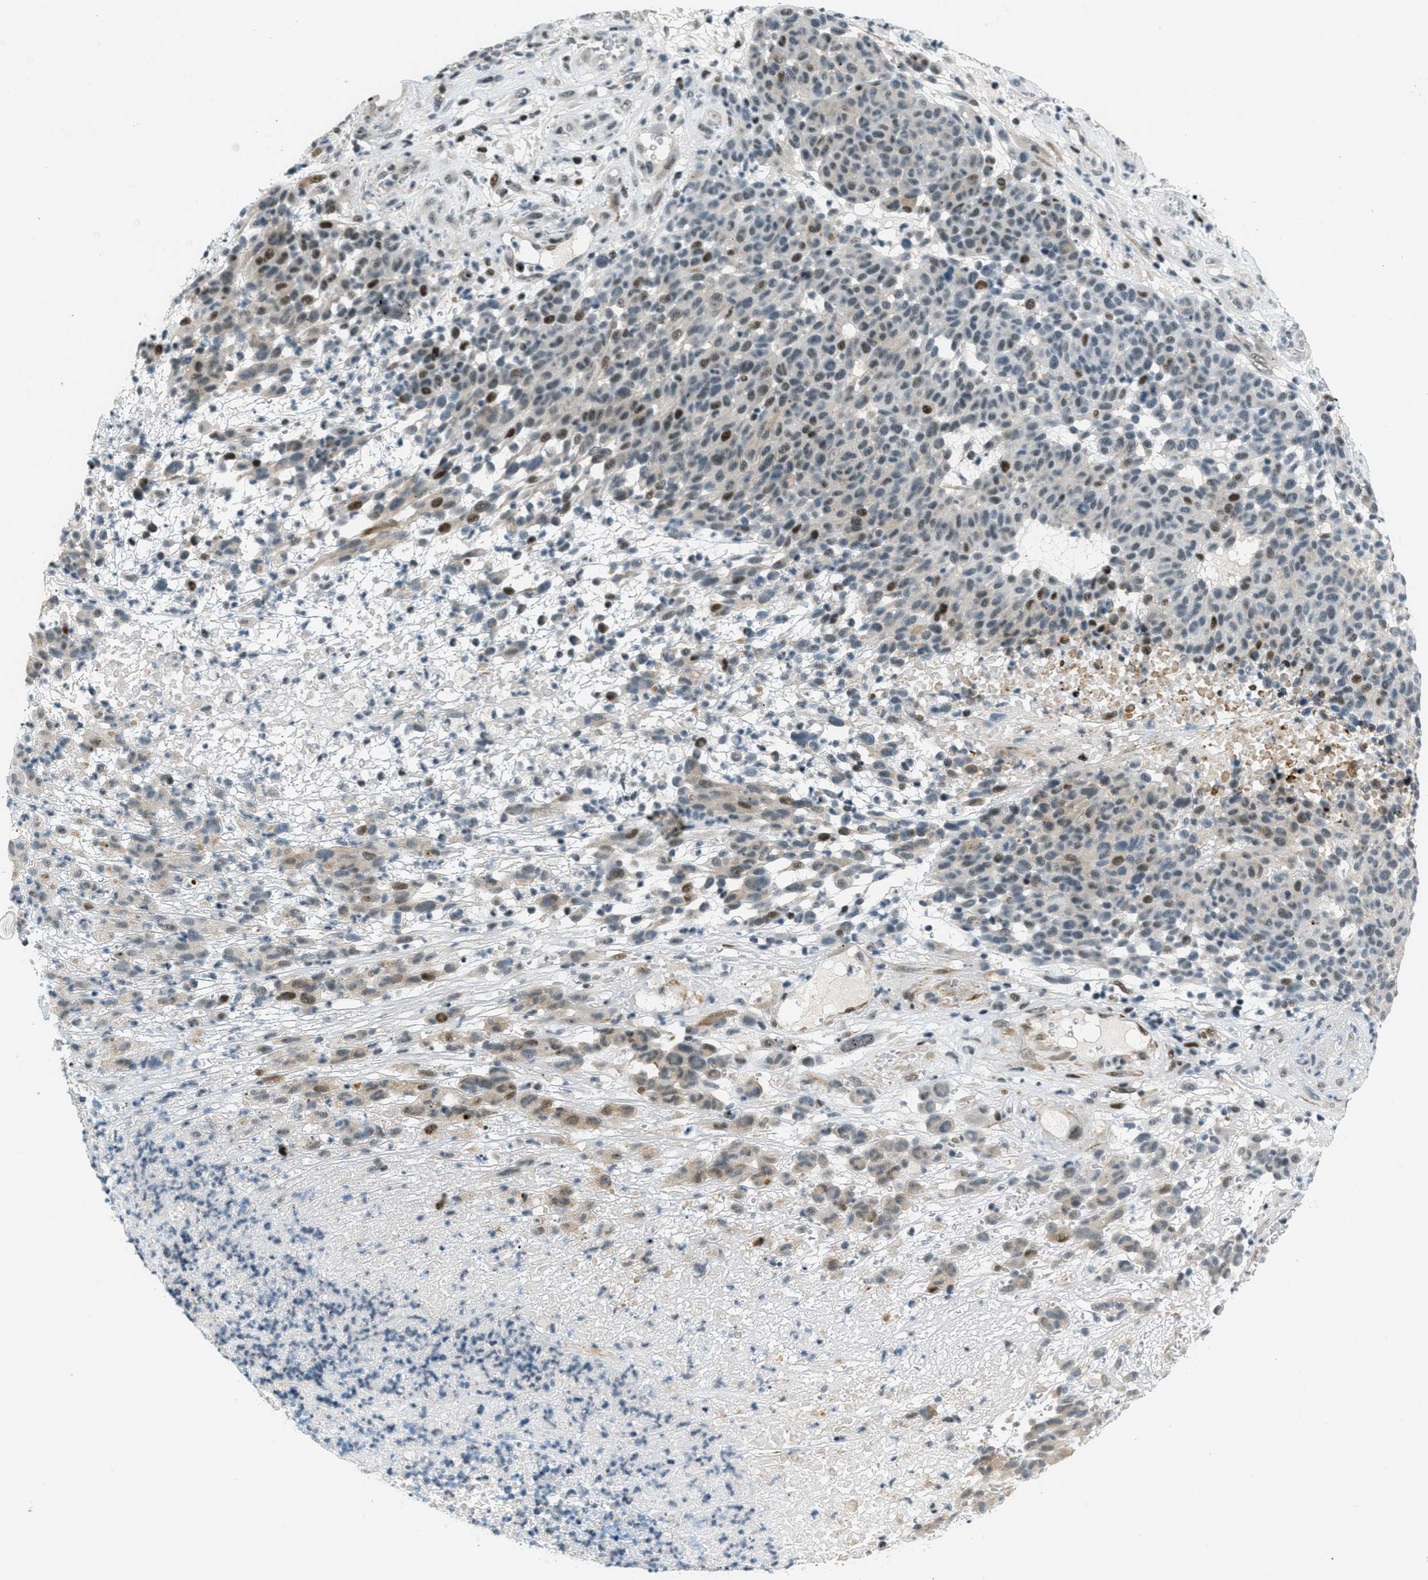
{"staining": {"intensity": "moderate", "quantity": "25%-75%", "location": "nuclear"}, "tissue": "melanoma", "cell_type": "Tumor cells", "image_type": "cancer", "snomed": [{"axis": "morphology", "description": "Malignant melanoma, NOS"}, {"axis": "topography", "description": "Skin"}], "caption": "An image showing moderate nuclear staining in approximately 25%-75% of tumor cells in malignant melanoma, as visualized by brown immunohistochemical staining.", "gene": "ZDHHC23", "patient": {"sex": "male", "age": 59}}